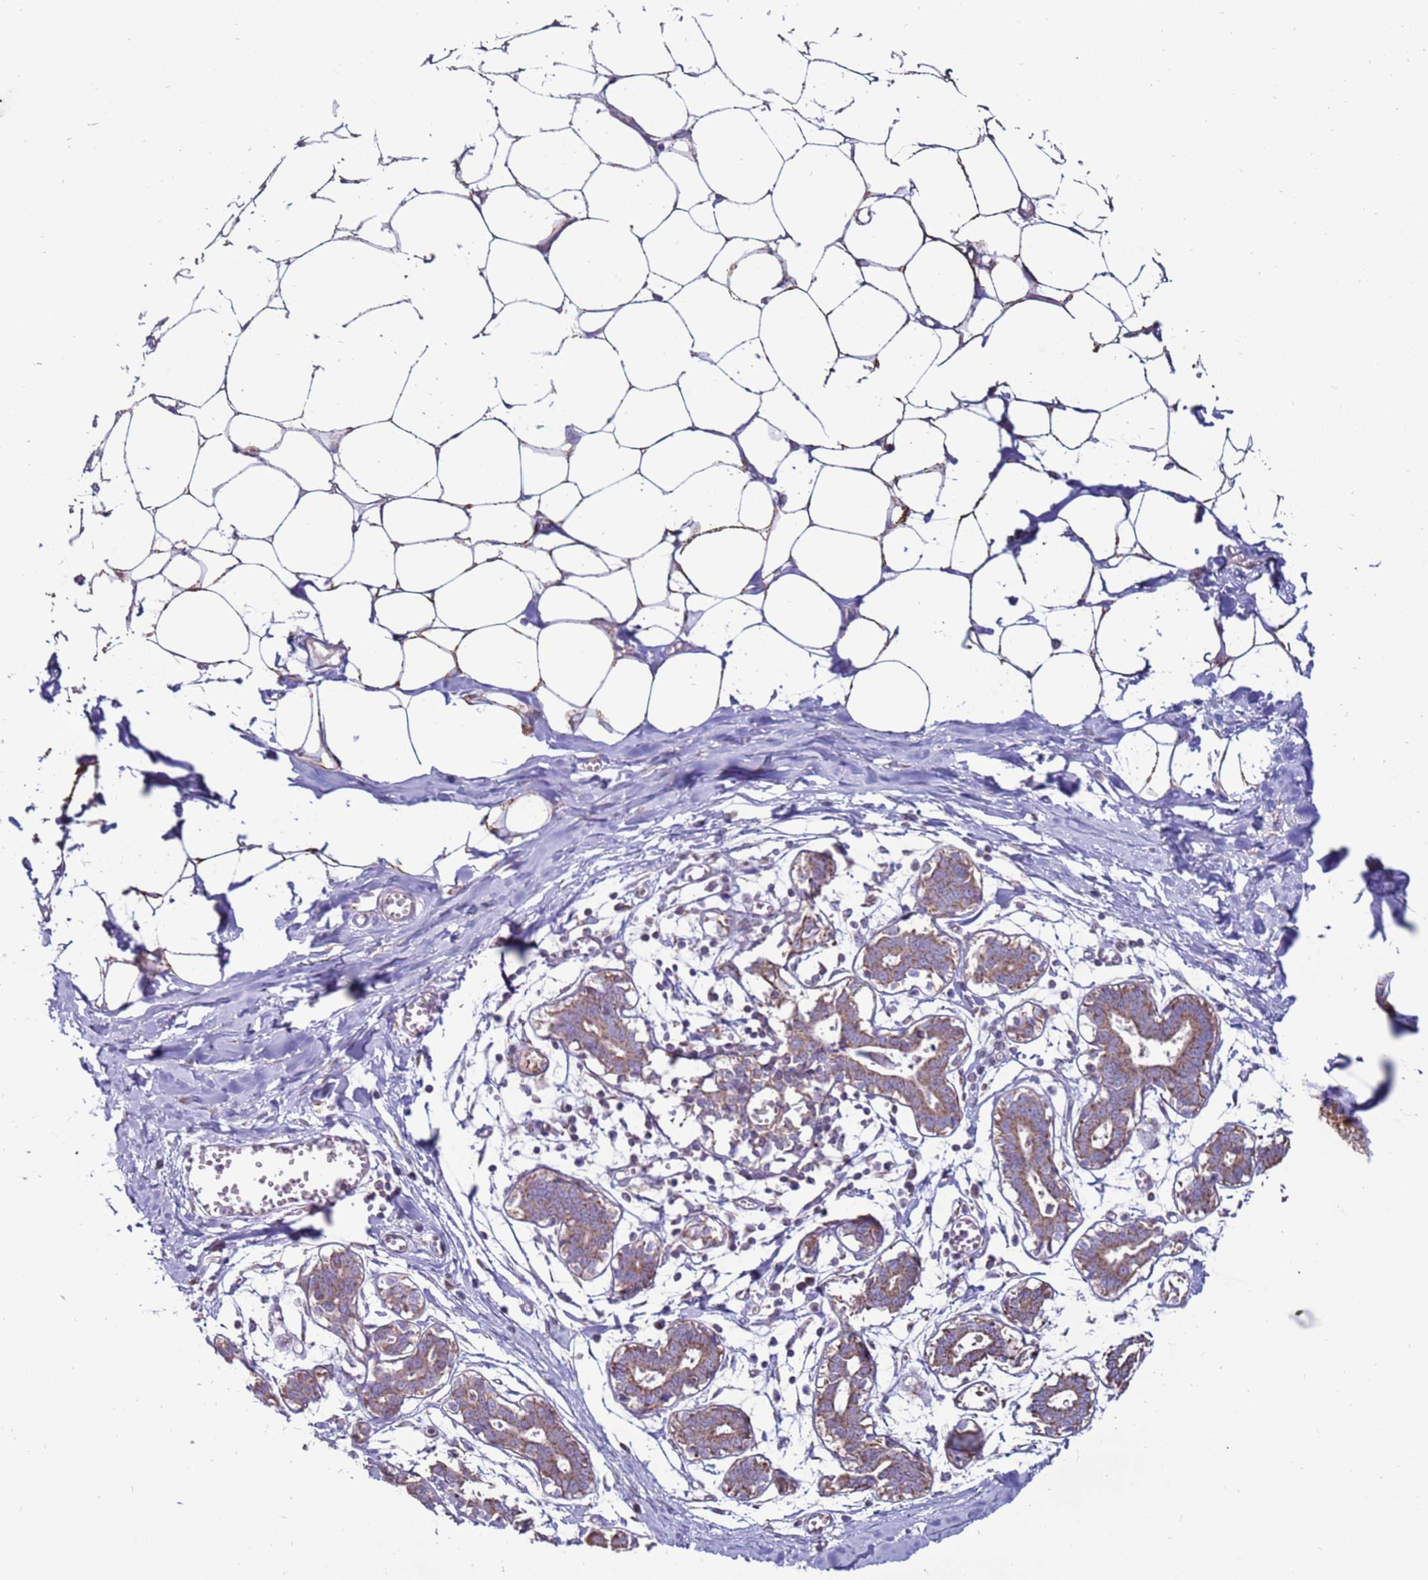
{"staining": {"intensity": "negative", "quantity": "none", "location": "none"}, "tissue": "breast", "cell_type": "Adipocytes", "image_type": "normal", "snomed": [{"axis": "morphology", "description": "Normal tissue, NOS"}, {"axis": "topography", "description": "Breast"}], "caption": "Immunohistochemistry (IHC) micrograph of unremarkable breast: human breast stained with DAB shows no significant protein positivity in adipocytes.", "gene": "TRAPPC4", "patient": {"sex": "female", "age": 27}}